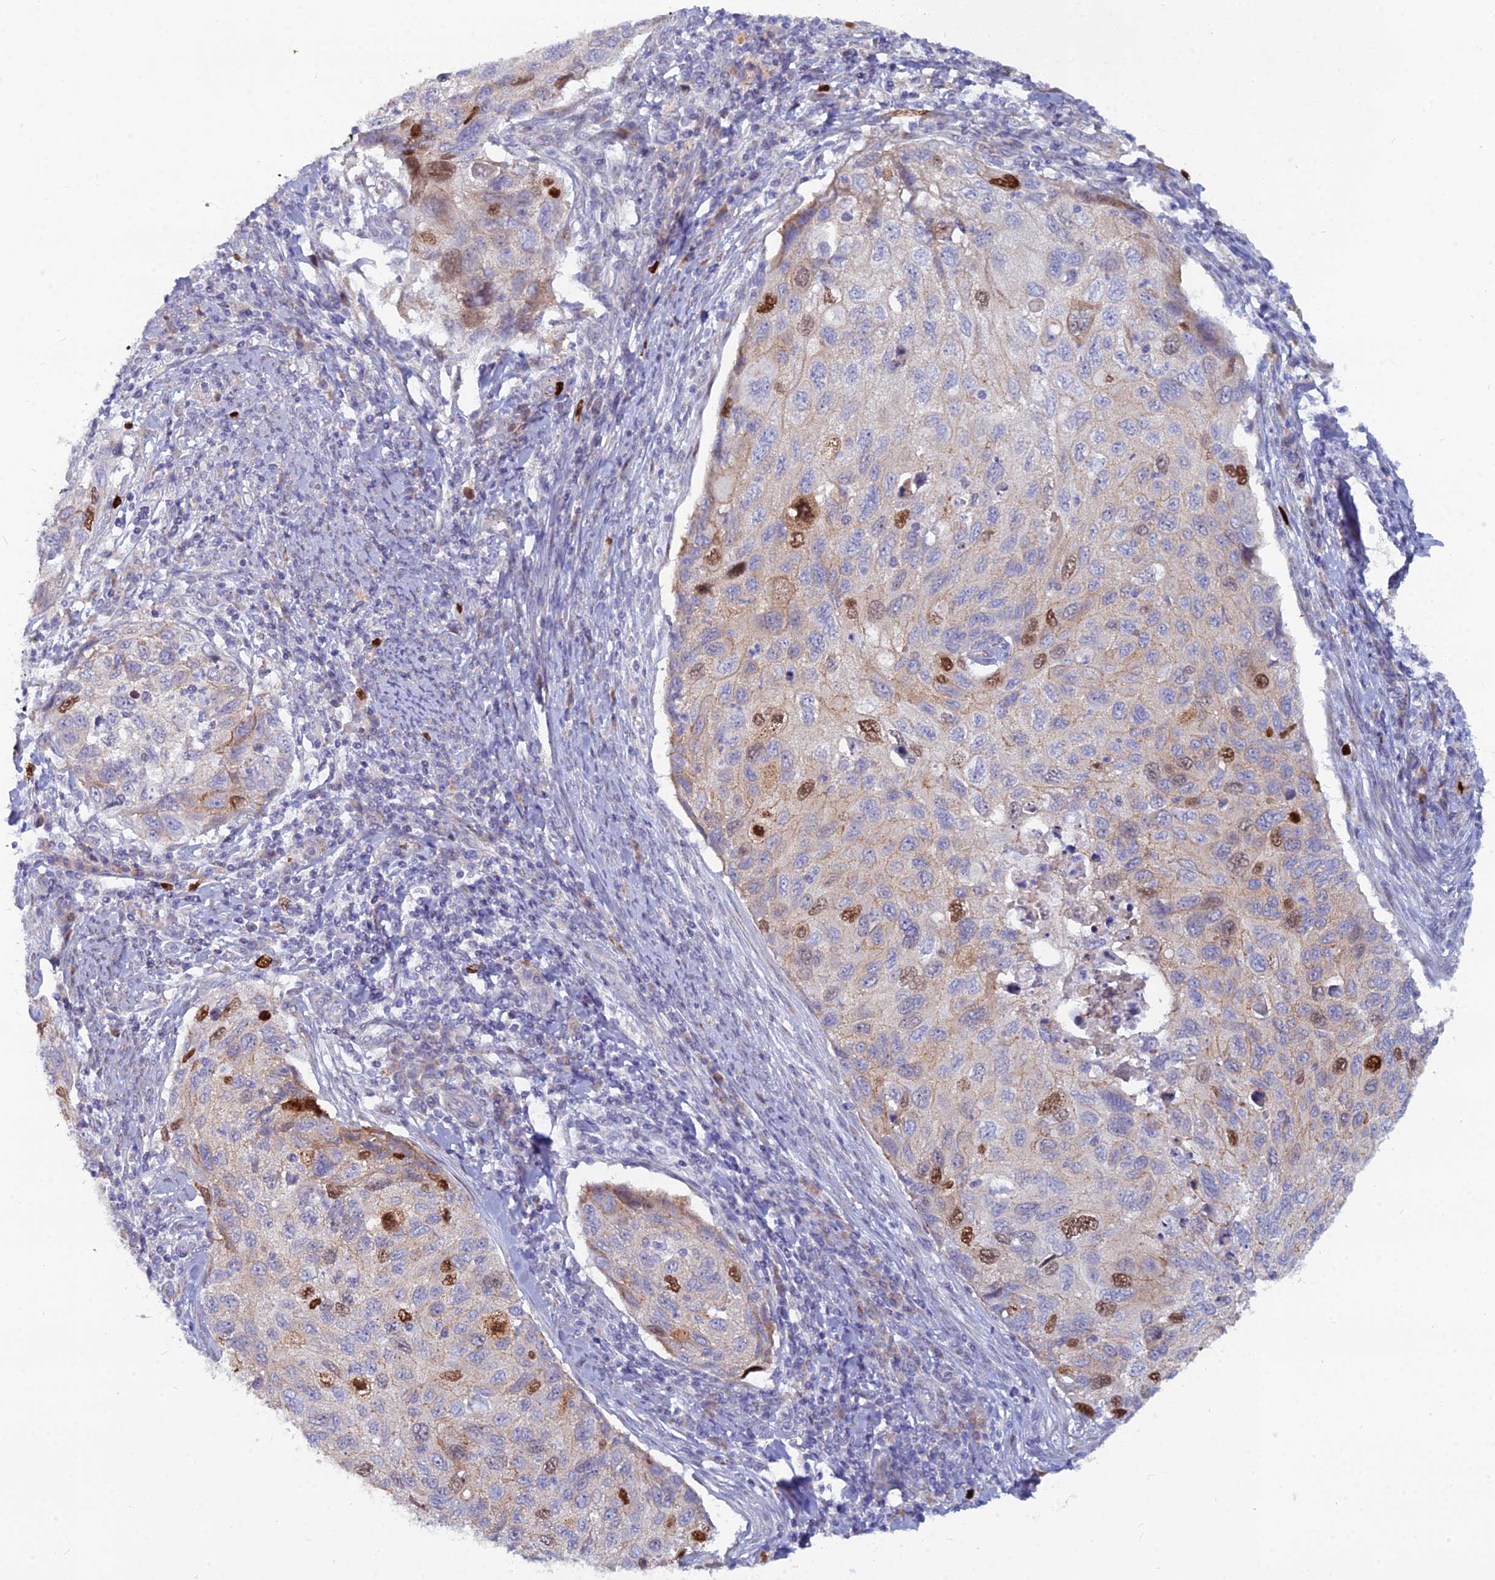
{"staining": {"intensity": "strong", "quantity": "<25%", "location": "nuclear"}, "tissue": "cervical cancer", "cell_type": "Tumor cells", "image_type": "cancer", "snomed": [{"axis": "morphology", "description": "Squamous cell carcinoma, NOS"}, {"axis": "topography", "description": "Cervix"}], "caption": "A brown stain labels strong nuclear expression of a protein in squamous cell carcinoma (cervical) tumor cells. (IHC, brightfield microscopy, high magnification).", "gene": "NUSAP1", "patient": {"sex": "female", "age": 70}}